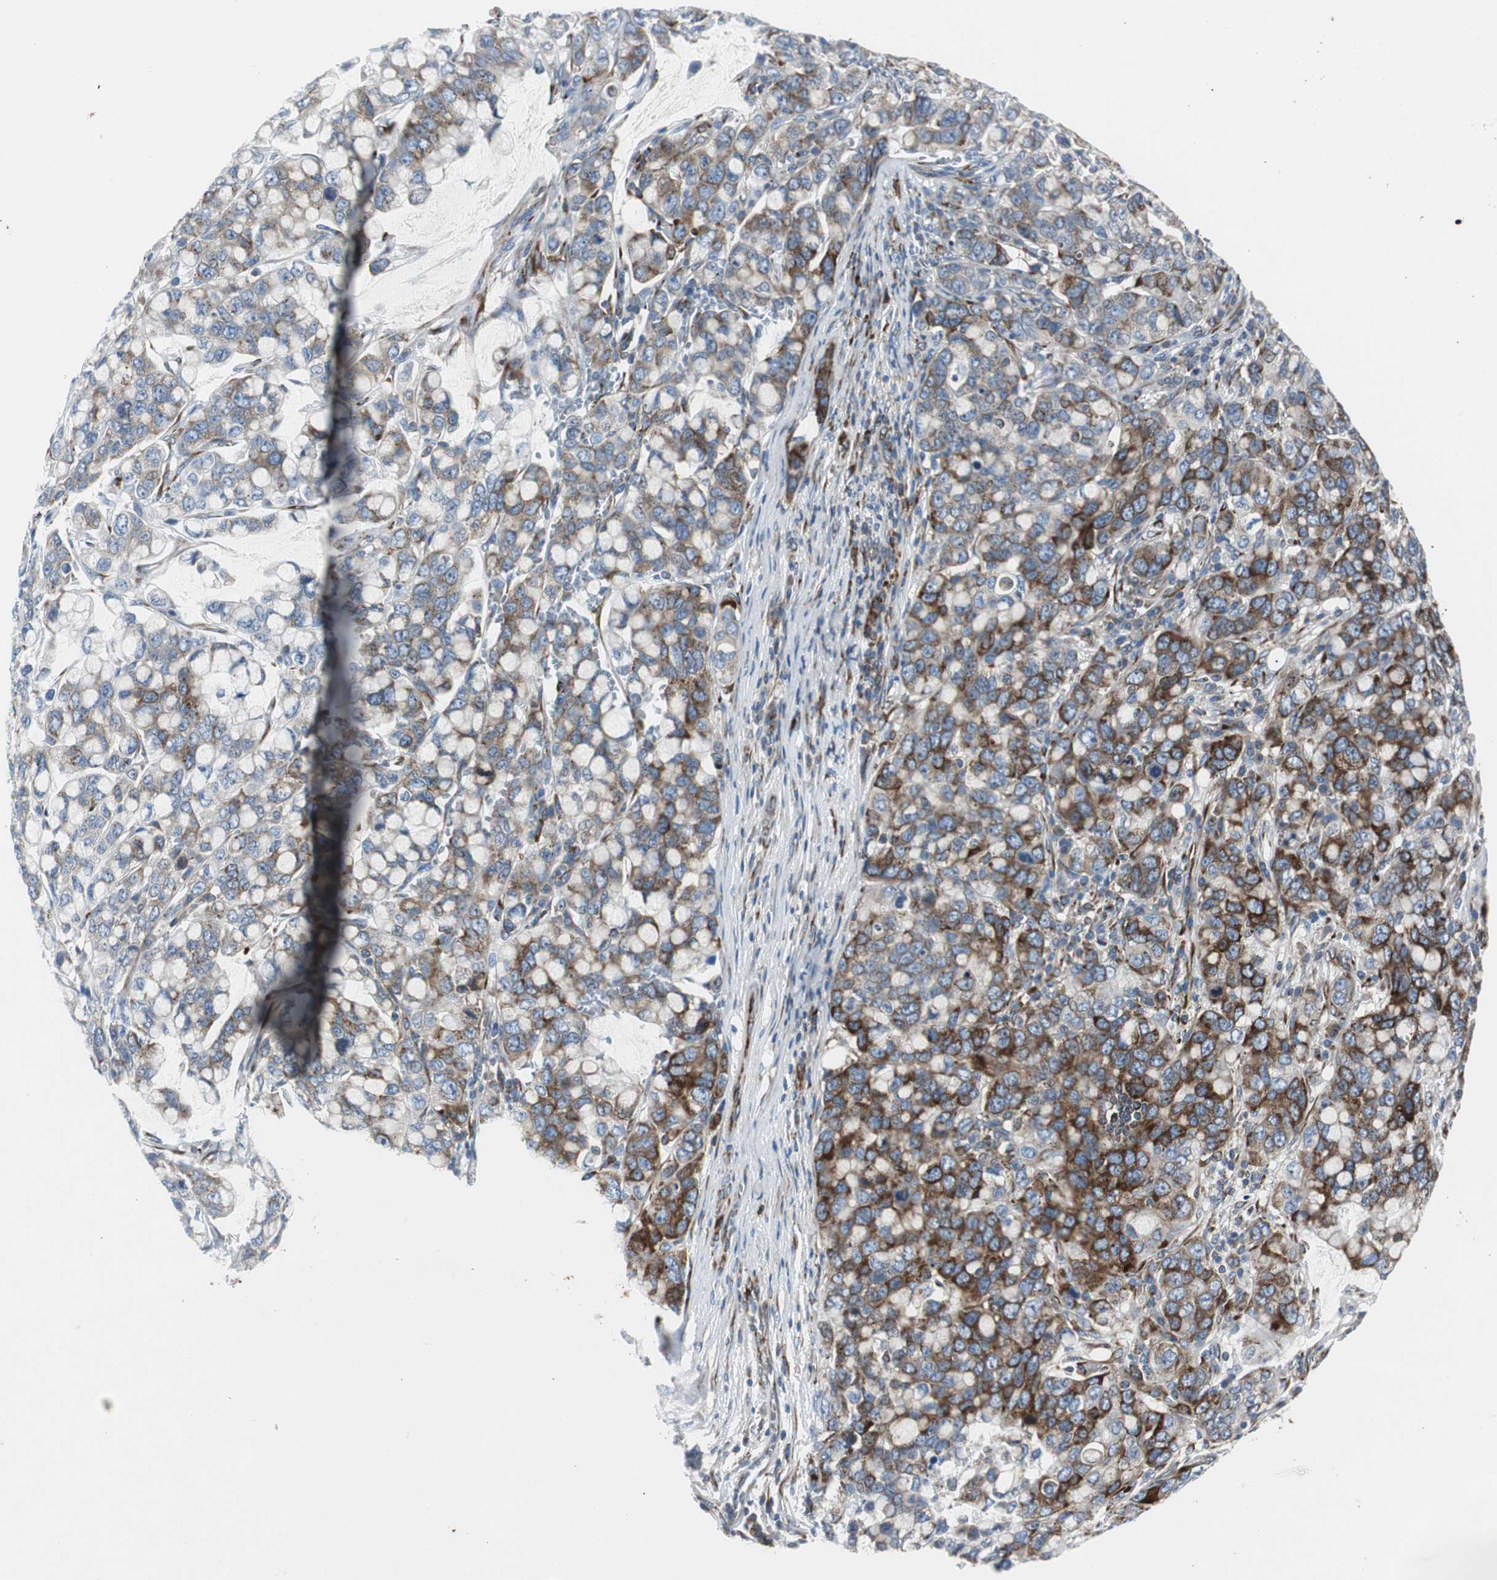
{"staining": {"intensity": "strong", "quantity": ">75%", "location": "cytoplasmic/membranous"}, "tissue": "stomach cancer", "cell_type": "Tumor cells", "image_type": "cancer", "snomed": [{"axis": "morphology", "description": "Adenocarcinoma, NOS"}, {"axis": "topography", "description": "Stomach, lower"}], "caption": "Stomach cancer was stained to show a protein in brown. There is high levels of strong cytoplasmic/membranous expression in approximately >75% of tumor cells. The staining was performed using DAB, with brown indicating positive protein expression. Nuclei are stained blue with hematoxylin.", "gene": "BBC3", "patient": {"sex": "male", "age": 84}}